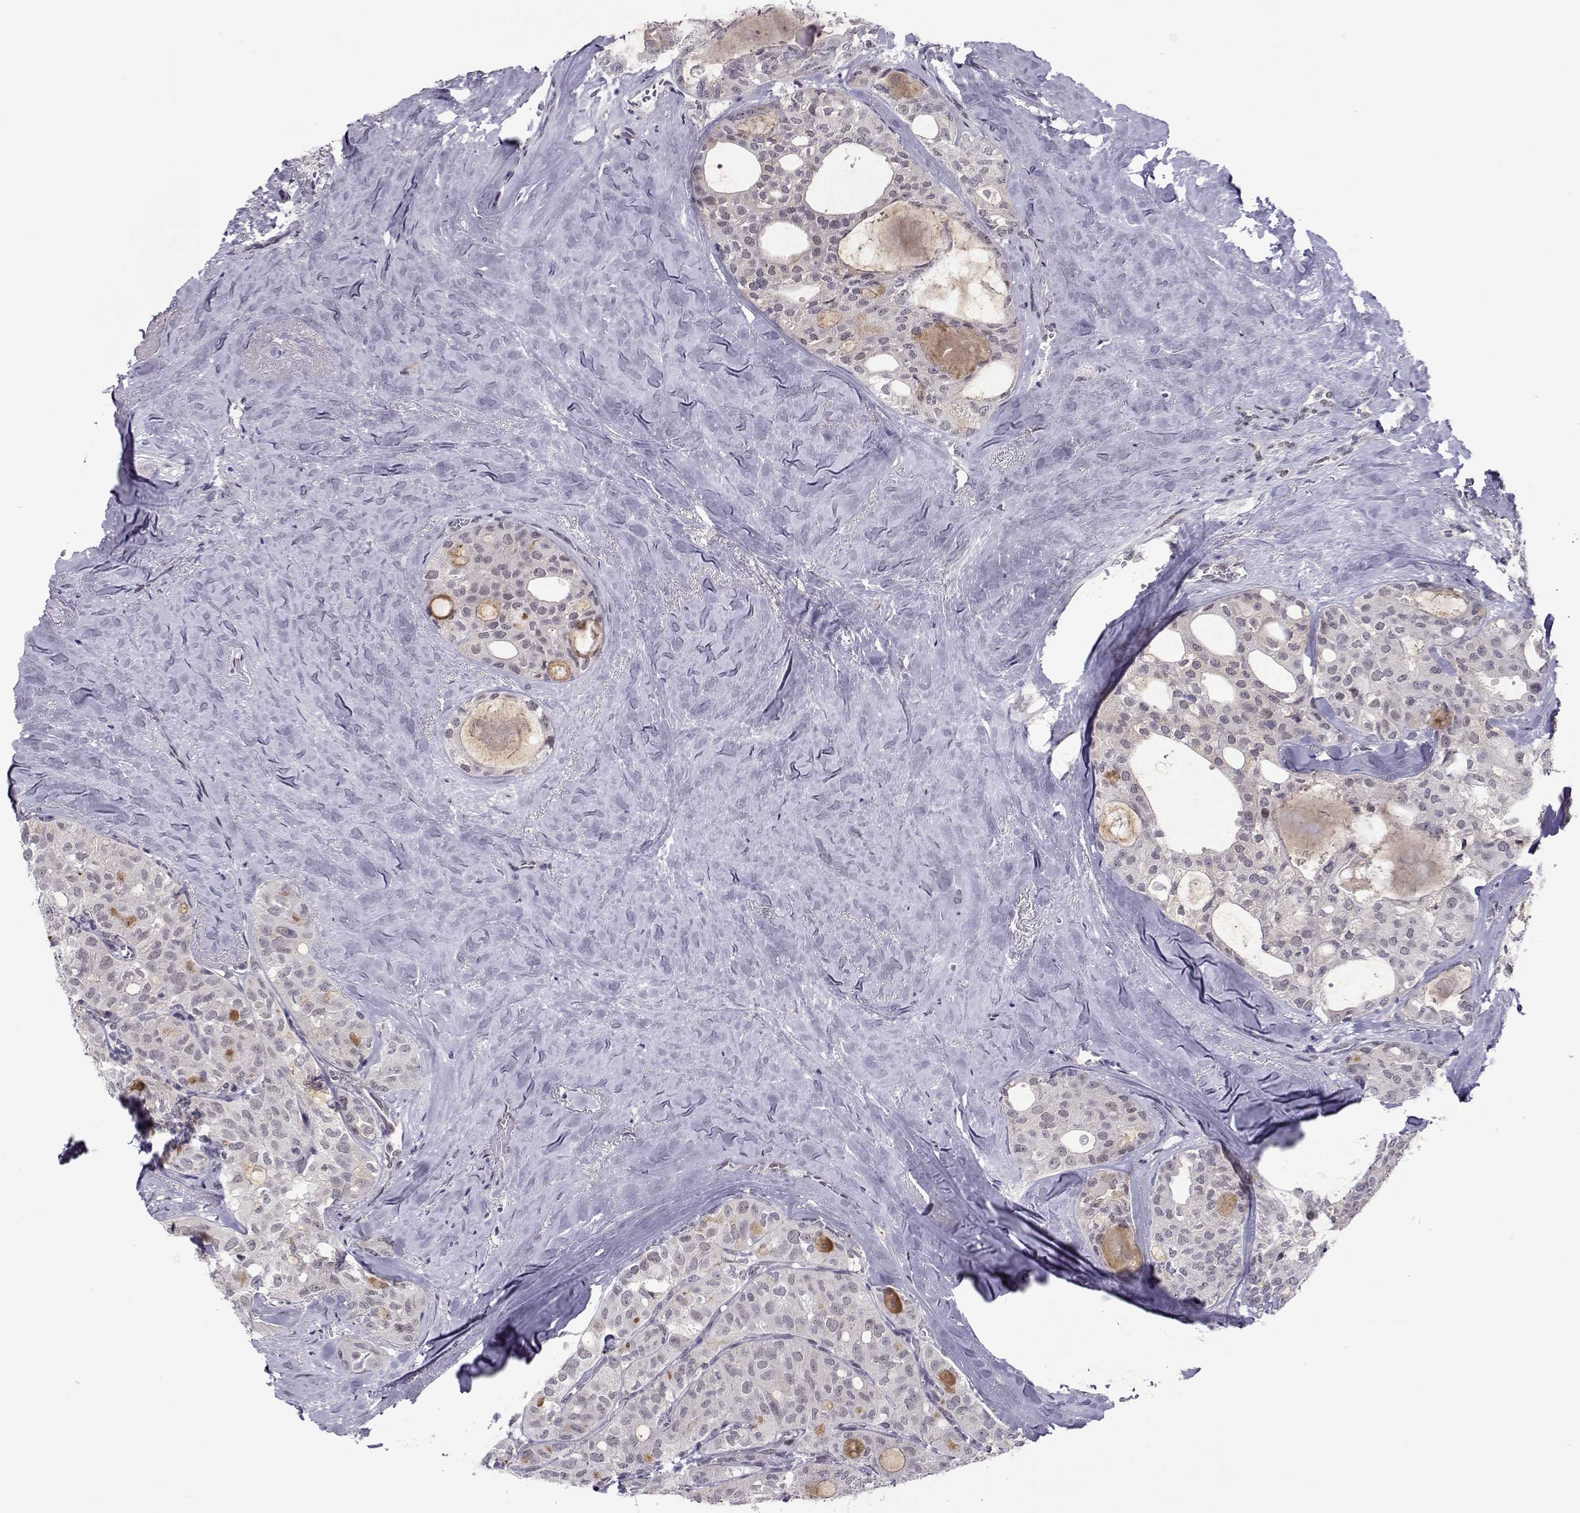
{"staining": {"intensity": "negative", "quantity": "none", "location": "none"}, "tissue": "thyroid cancer", "cell_type": "Tumor cells", "image_type": "cancer", "snomed": [{"axis": "morphology", "description": "Follicular adenoma carcinoma, NOS"}, {"axis": "topography", "description": "Thyroid gland"}], "caption": "Tumor cells are negative for brown protein staining in follicular adenoma carcinoma (thyroid).", "gene": "SIX6", "patient": {"sex": "male", "age": 75}}